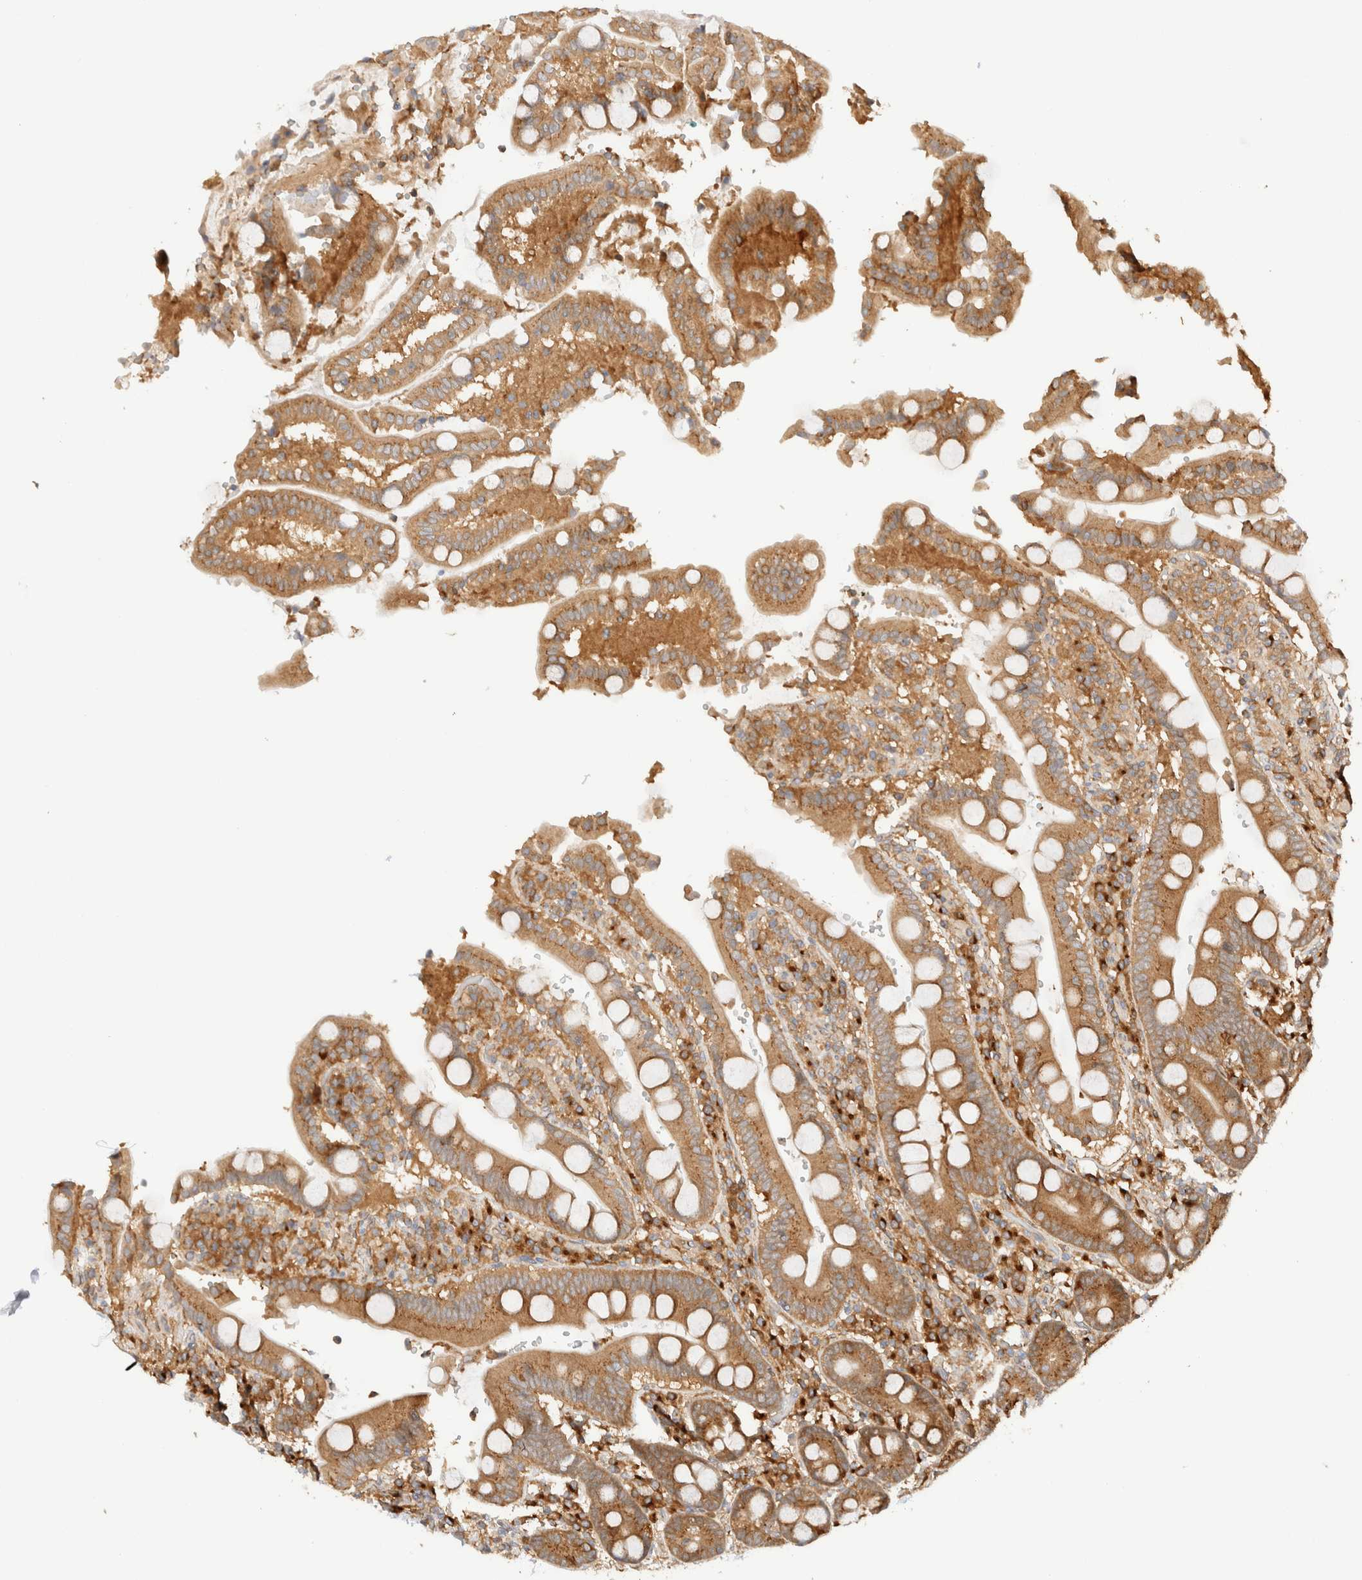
{"staining": {"intensity": "moderate", "quantity": ">75%", "location": "cytoplasmic/membranous"}, "tissue": "duodenum", "cell_type": "Glandular cells", "image_type": "normal", "snomed": [{"axis": "morphology", "description": "Normal tissue, NOS"}, {"axis": "topography", "description": "Small intestine, NOS"}], "caption": "Approximately >75% of glandular cells in normal duodenum display moderate cytoplasmic/membranous protein expression as visualized by brown immunohistochemical staining.", "gene": "RABEP1", "patient": {"sex": "female", "age": 71}}